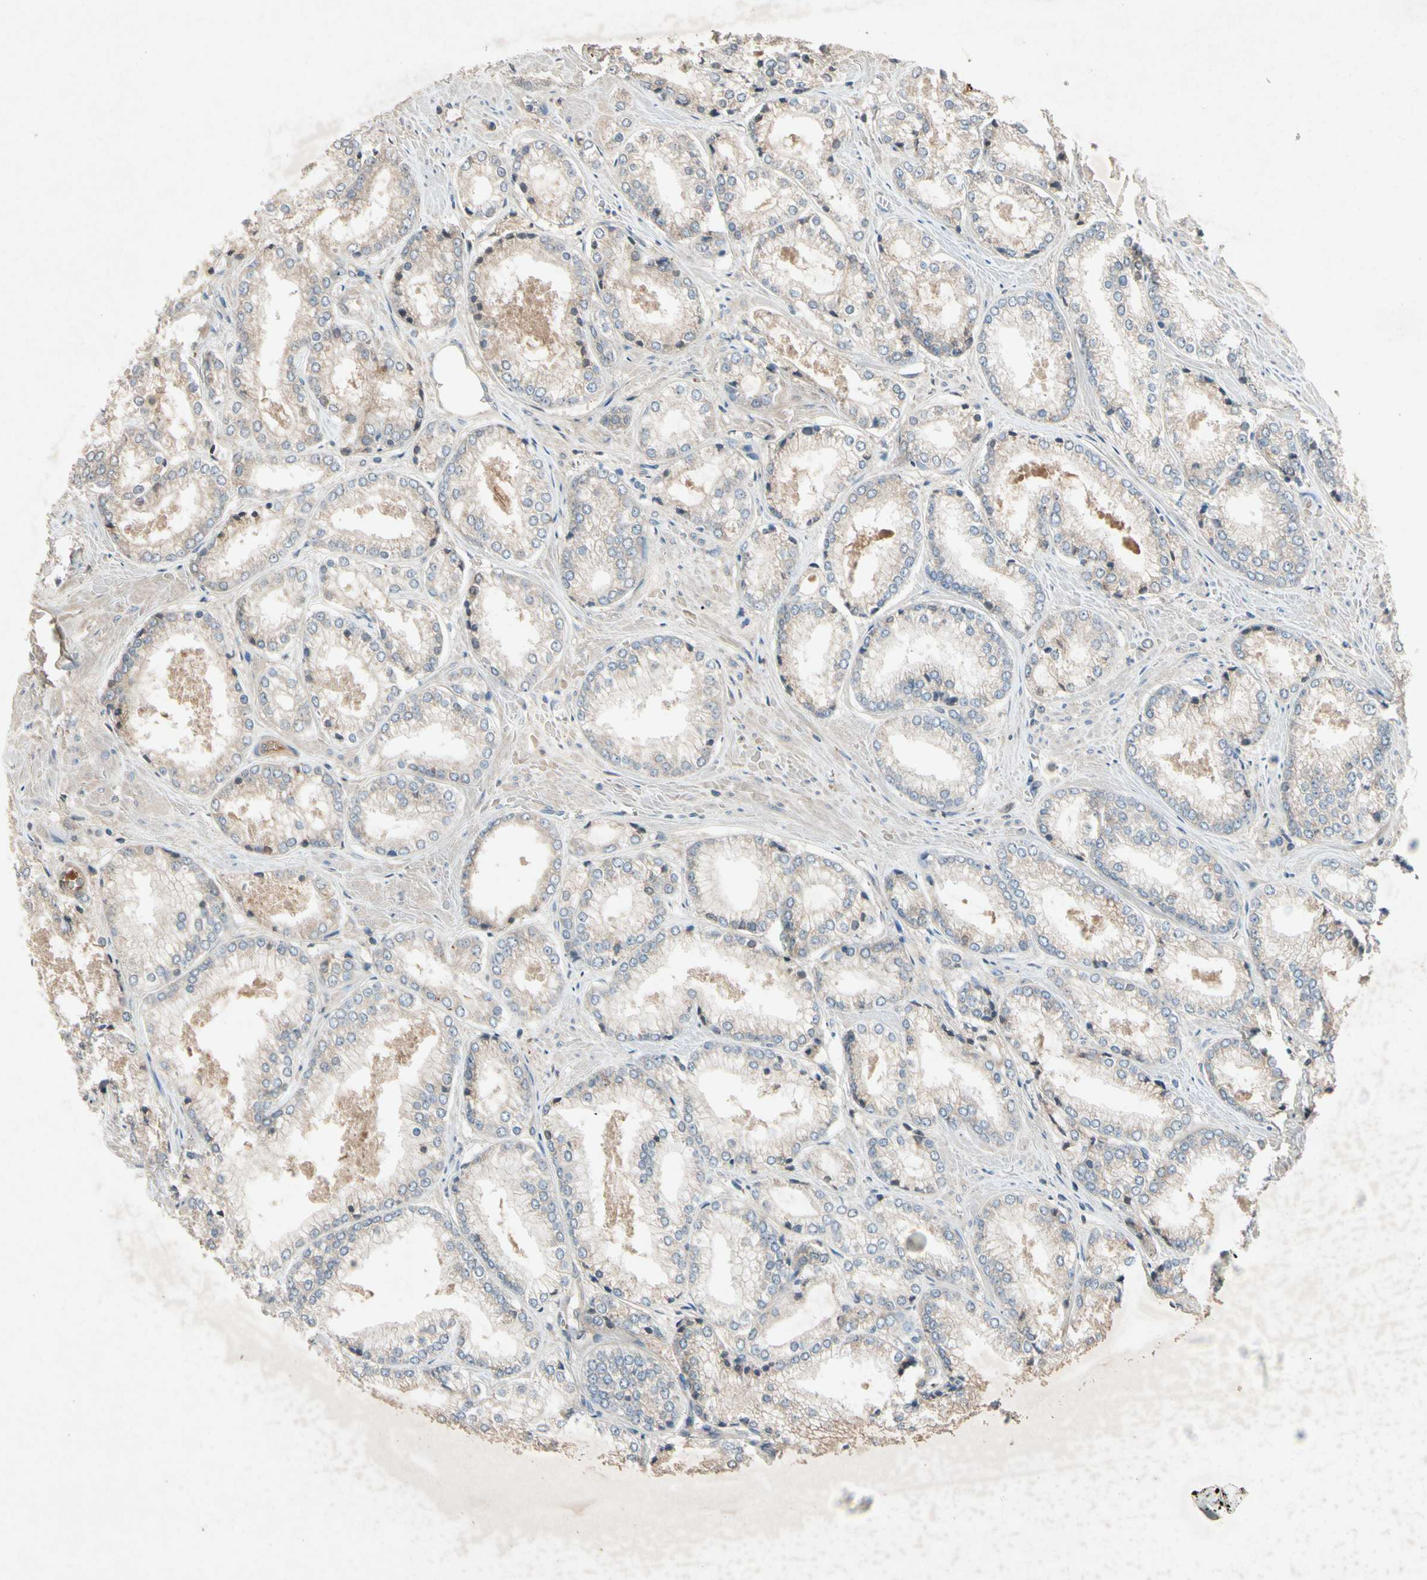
{"staining": {"intensity": "weak", "quantity": "<25%", "location": "cytoplasmic/membranous"}, "tissue": "prostate cancer", "cell_type": "Tumor cells", "image_type": "cancer", "snomed": [{"axis": "morphology", "description": "Adenocarcinoma, Low grade"}, {"axis": "topography", "description": "Prostate"}], "caption": "Tumor cells show no significant staining in prostate cancer (low-grade adenocarcinoma).", "gene": "IL1RL1", "patient": {"sex": "male", "age": 64}}